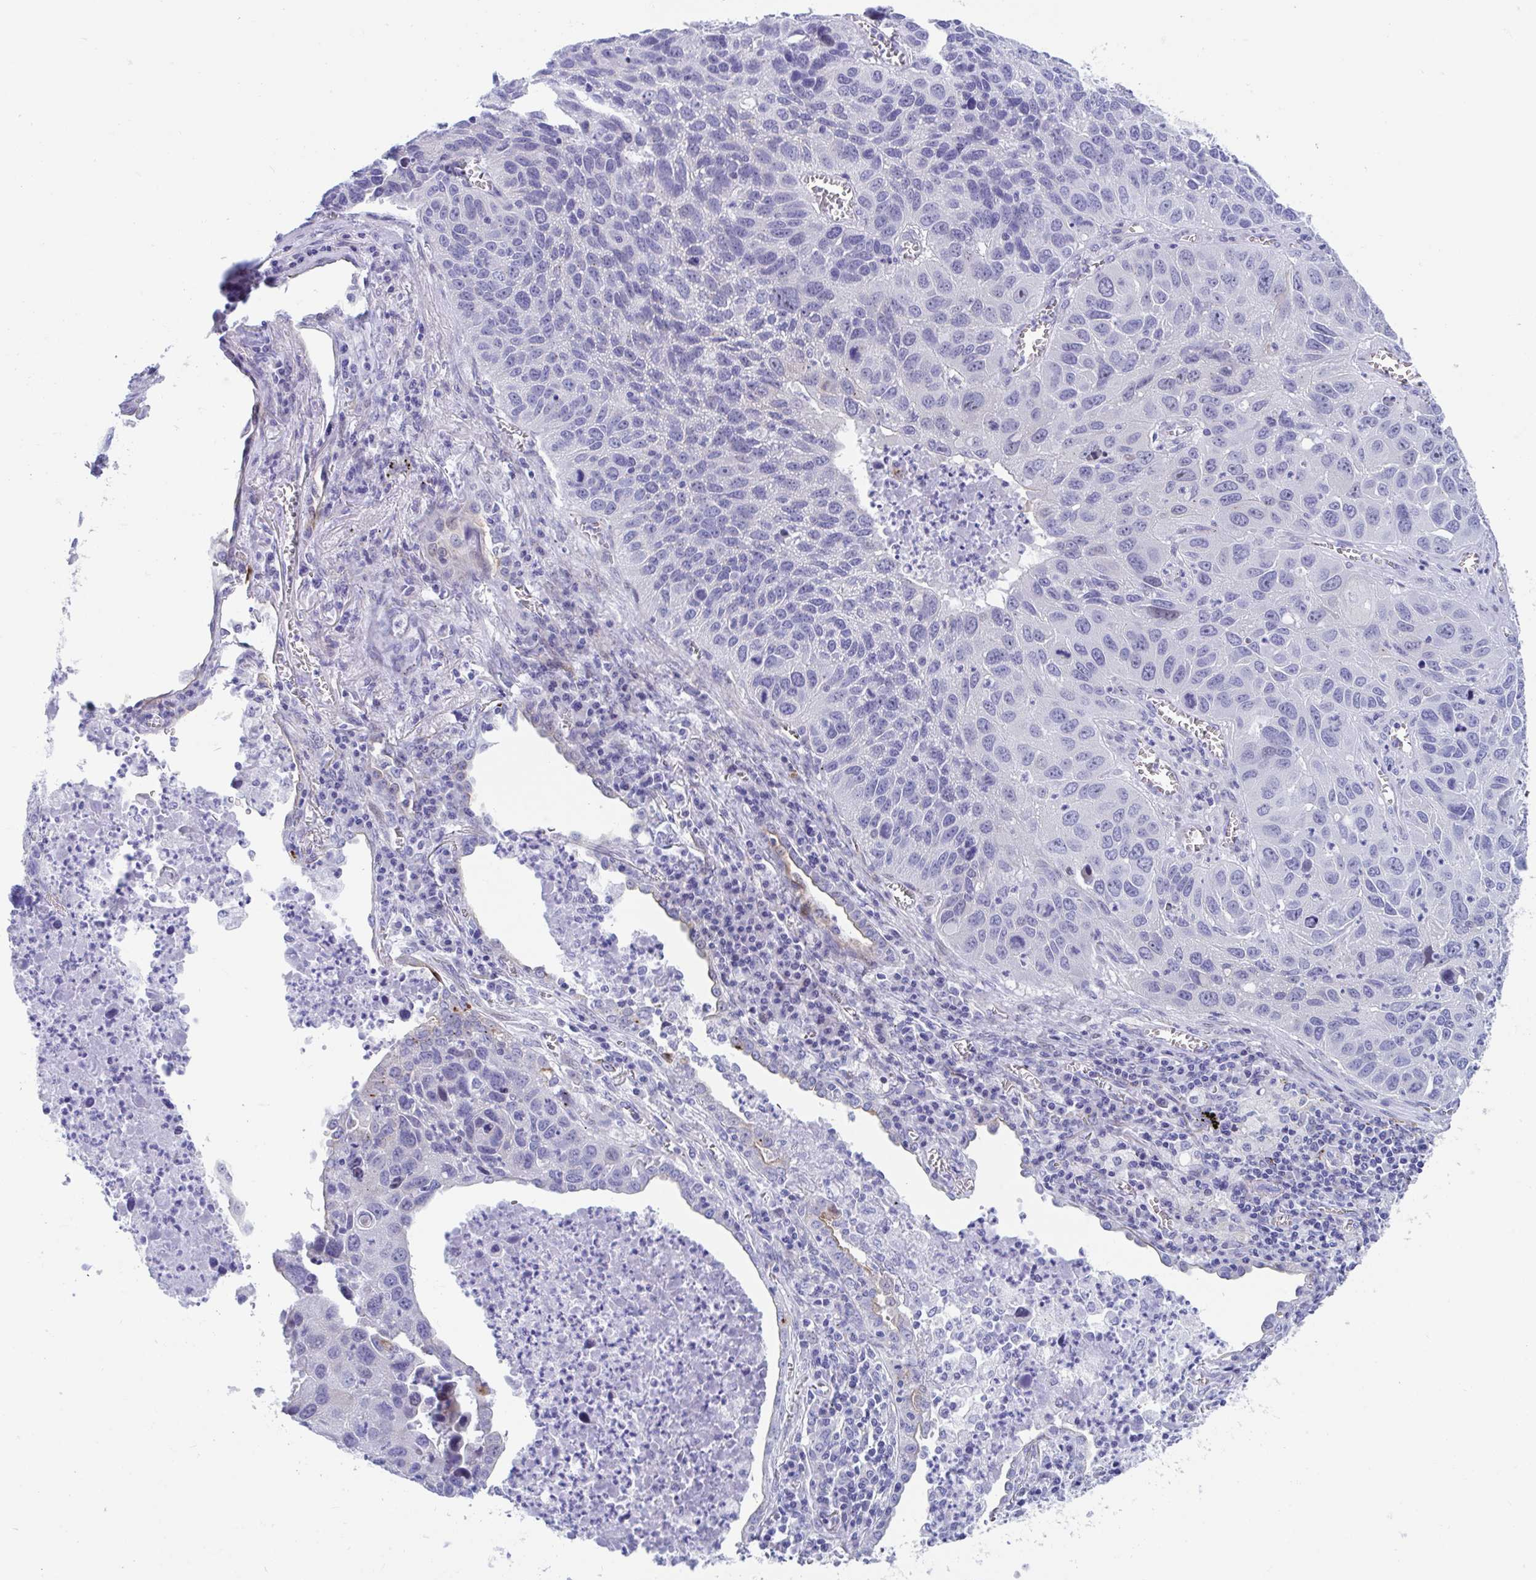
{"staining": {"intensity": "negative", "quantity": "none", "location": "none"}, "tissue": "lung cancer", "cell_type": "Tumor cells", "image_type": "cancer", "snomed": [{"axis": "morphology", "description": "Squamous cell carcinoma, NOS"}, {"axis": "topography", "description": "Lung"}], "caption": "This micrograph is of lung cancer (squamous cell carcinoma) stained with immunohistochemistry to label a protein in brown with the nuclei are counter-stained blue. There is no staining in tumor cells.", "gene": "TTC30B", "patient": {"sex": "female", "age": 61}}